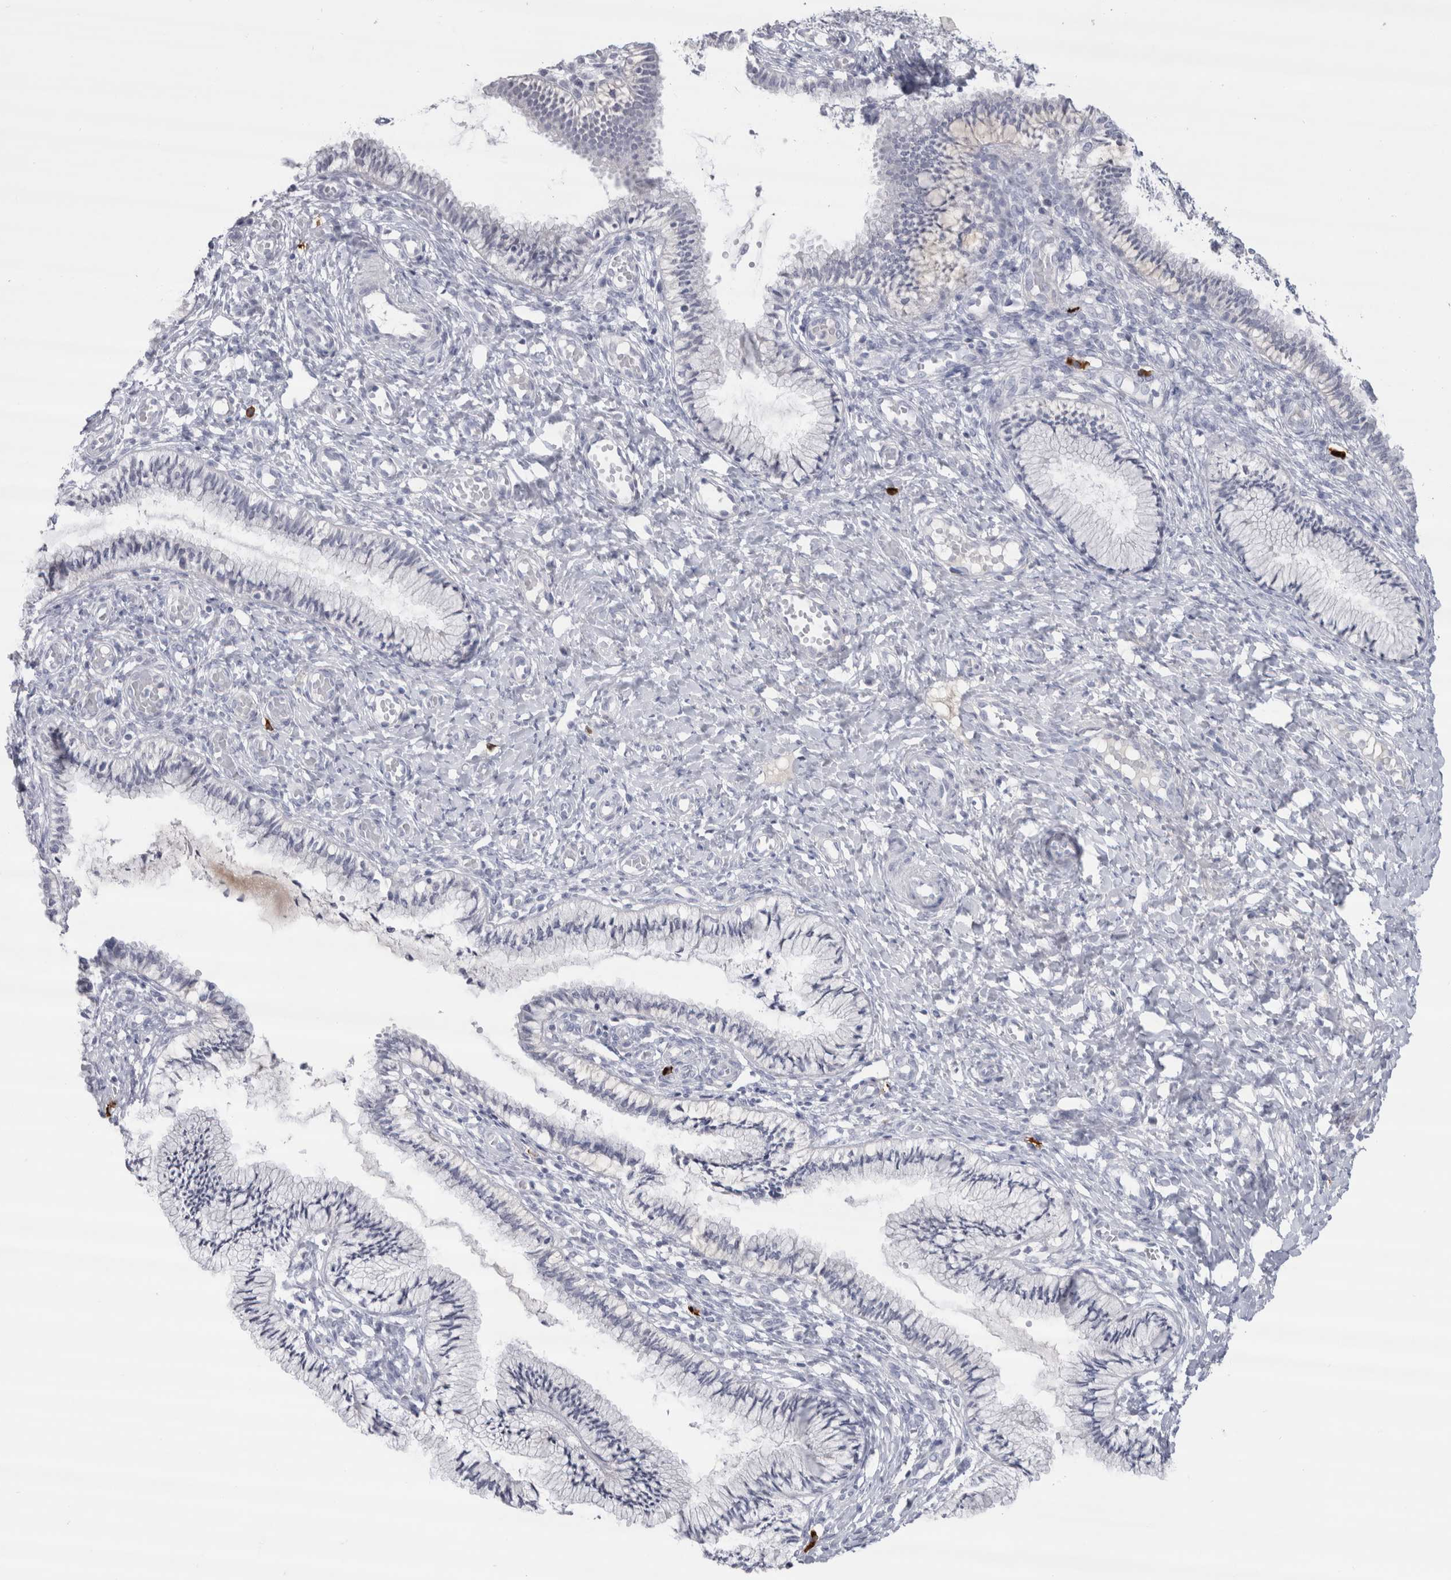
{"staining": {"intensity": "negative", "quantity": "none", "location": "none"}, "tissue": "cervix", "cell_type": "Glandular cells", "image_type": "normal", "snomed": [{"axis": "morphology", "description": "Normal tissue, NOS"}, {"axis": "topography", "description": "Cervix"}], "caption": "Immunohistochemistry photomicrograph of normal human cervix stained for a protein (brown), which demonstrates no staining in glandular cells. The staining is performed using DAB (3,3'-diaminobenzidine) brown chromogen with nuclei counter-stained in using hematoxylin.", "gene": "CDH17", "patient": {"sex": "female", "age": 27}}